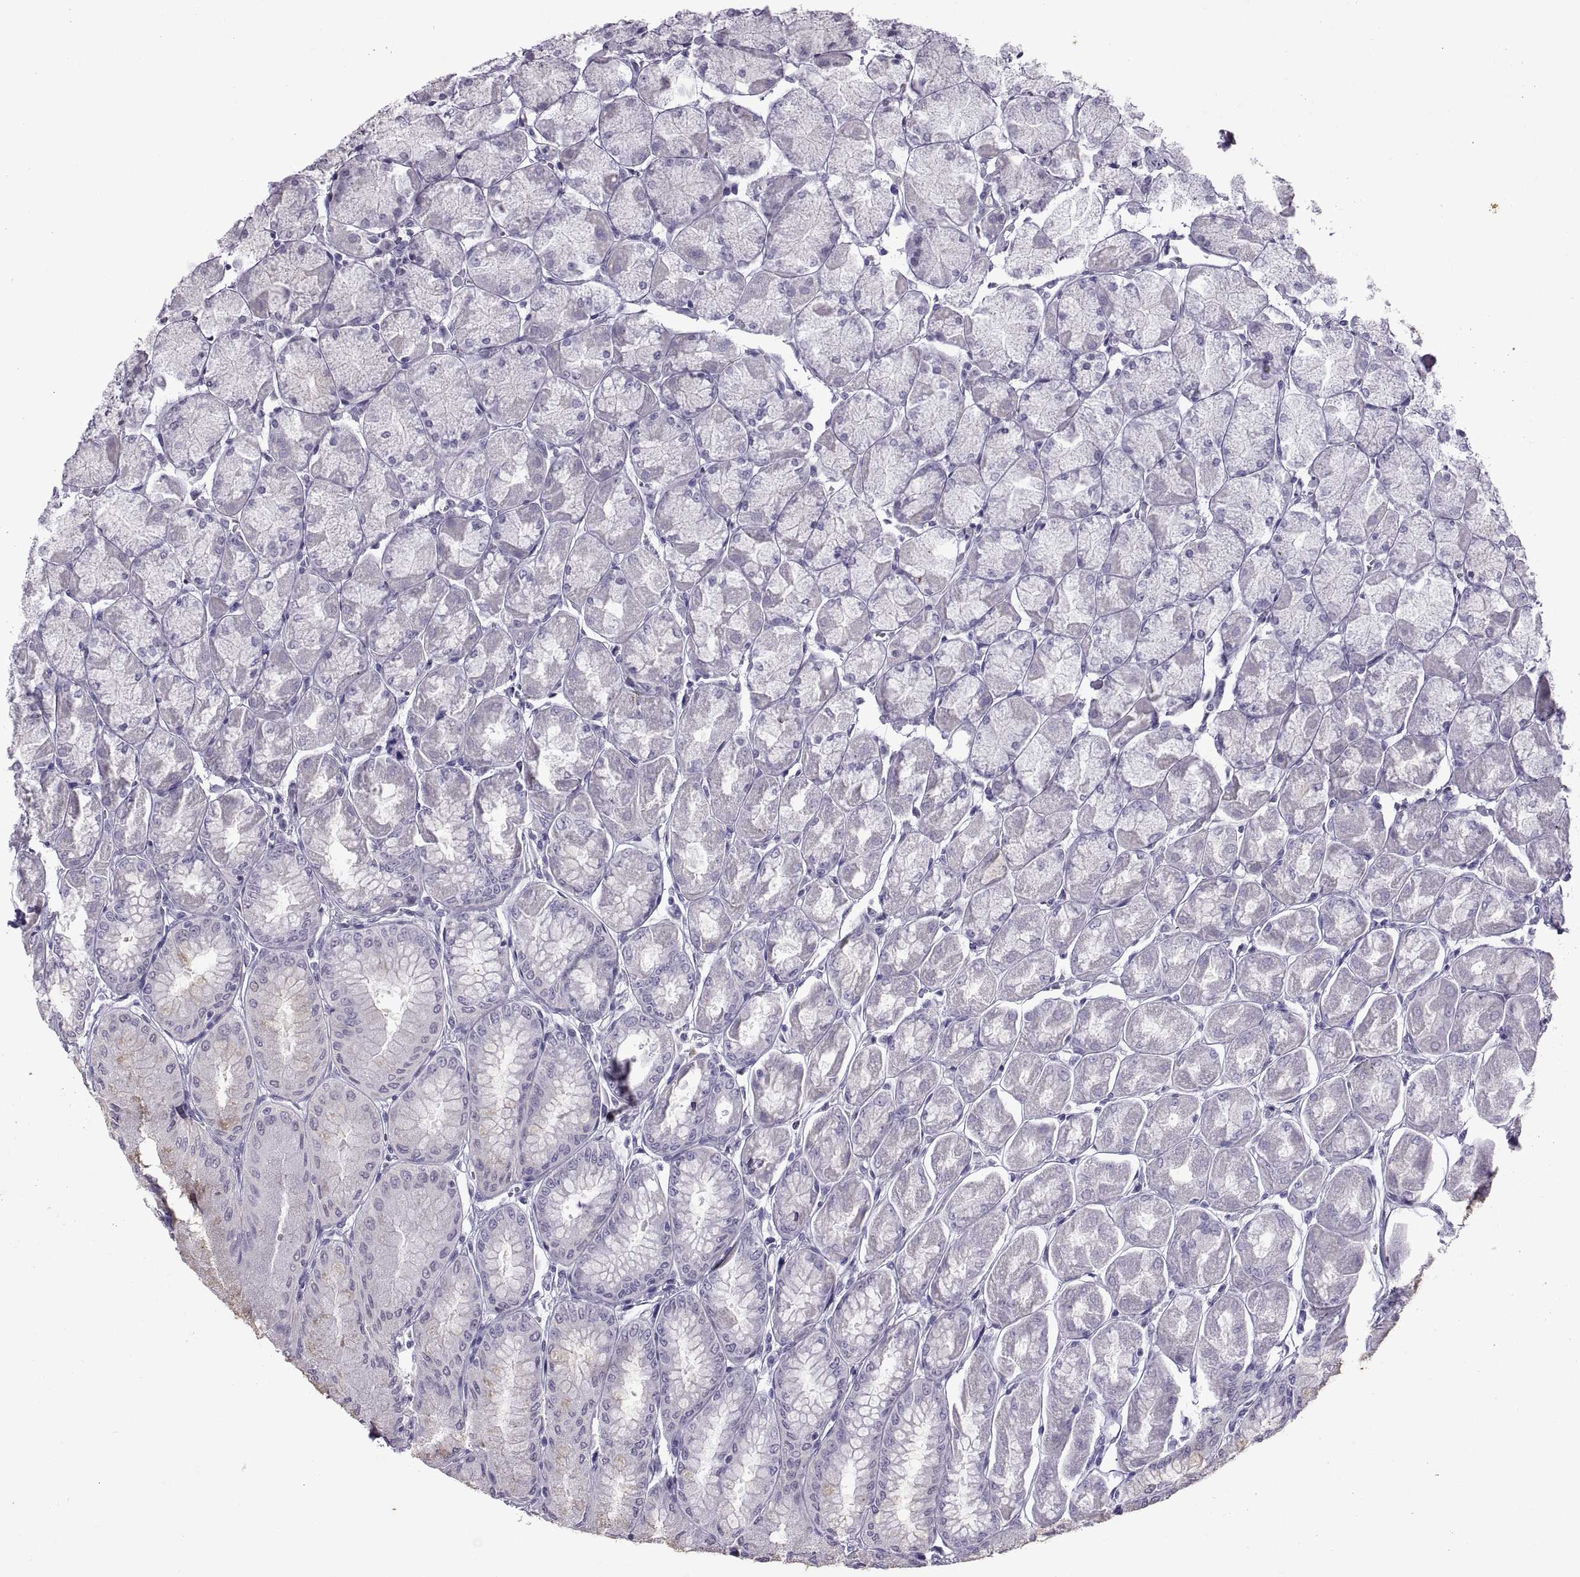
{"staining": {"intensity": "negative", "quantity": "none", "location": "none"}, "tissue": "stomach", "cell_type": "Glandular cells", "image_type": "normal", "snomed": [{"axis": "morphology", "description": "Normal tissue, NOS"}, {"axis": "topography", "description": "Stomach, upper"}], "caption": "IHC of normal human stomach displays no expression in glandular cells.", "gene": "KRT77", "patient": {"sex": "male", "age": 60}}